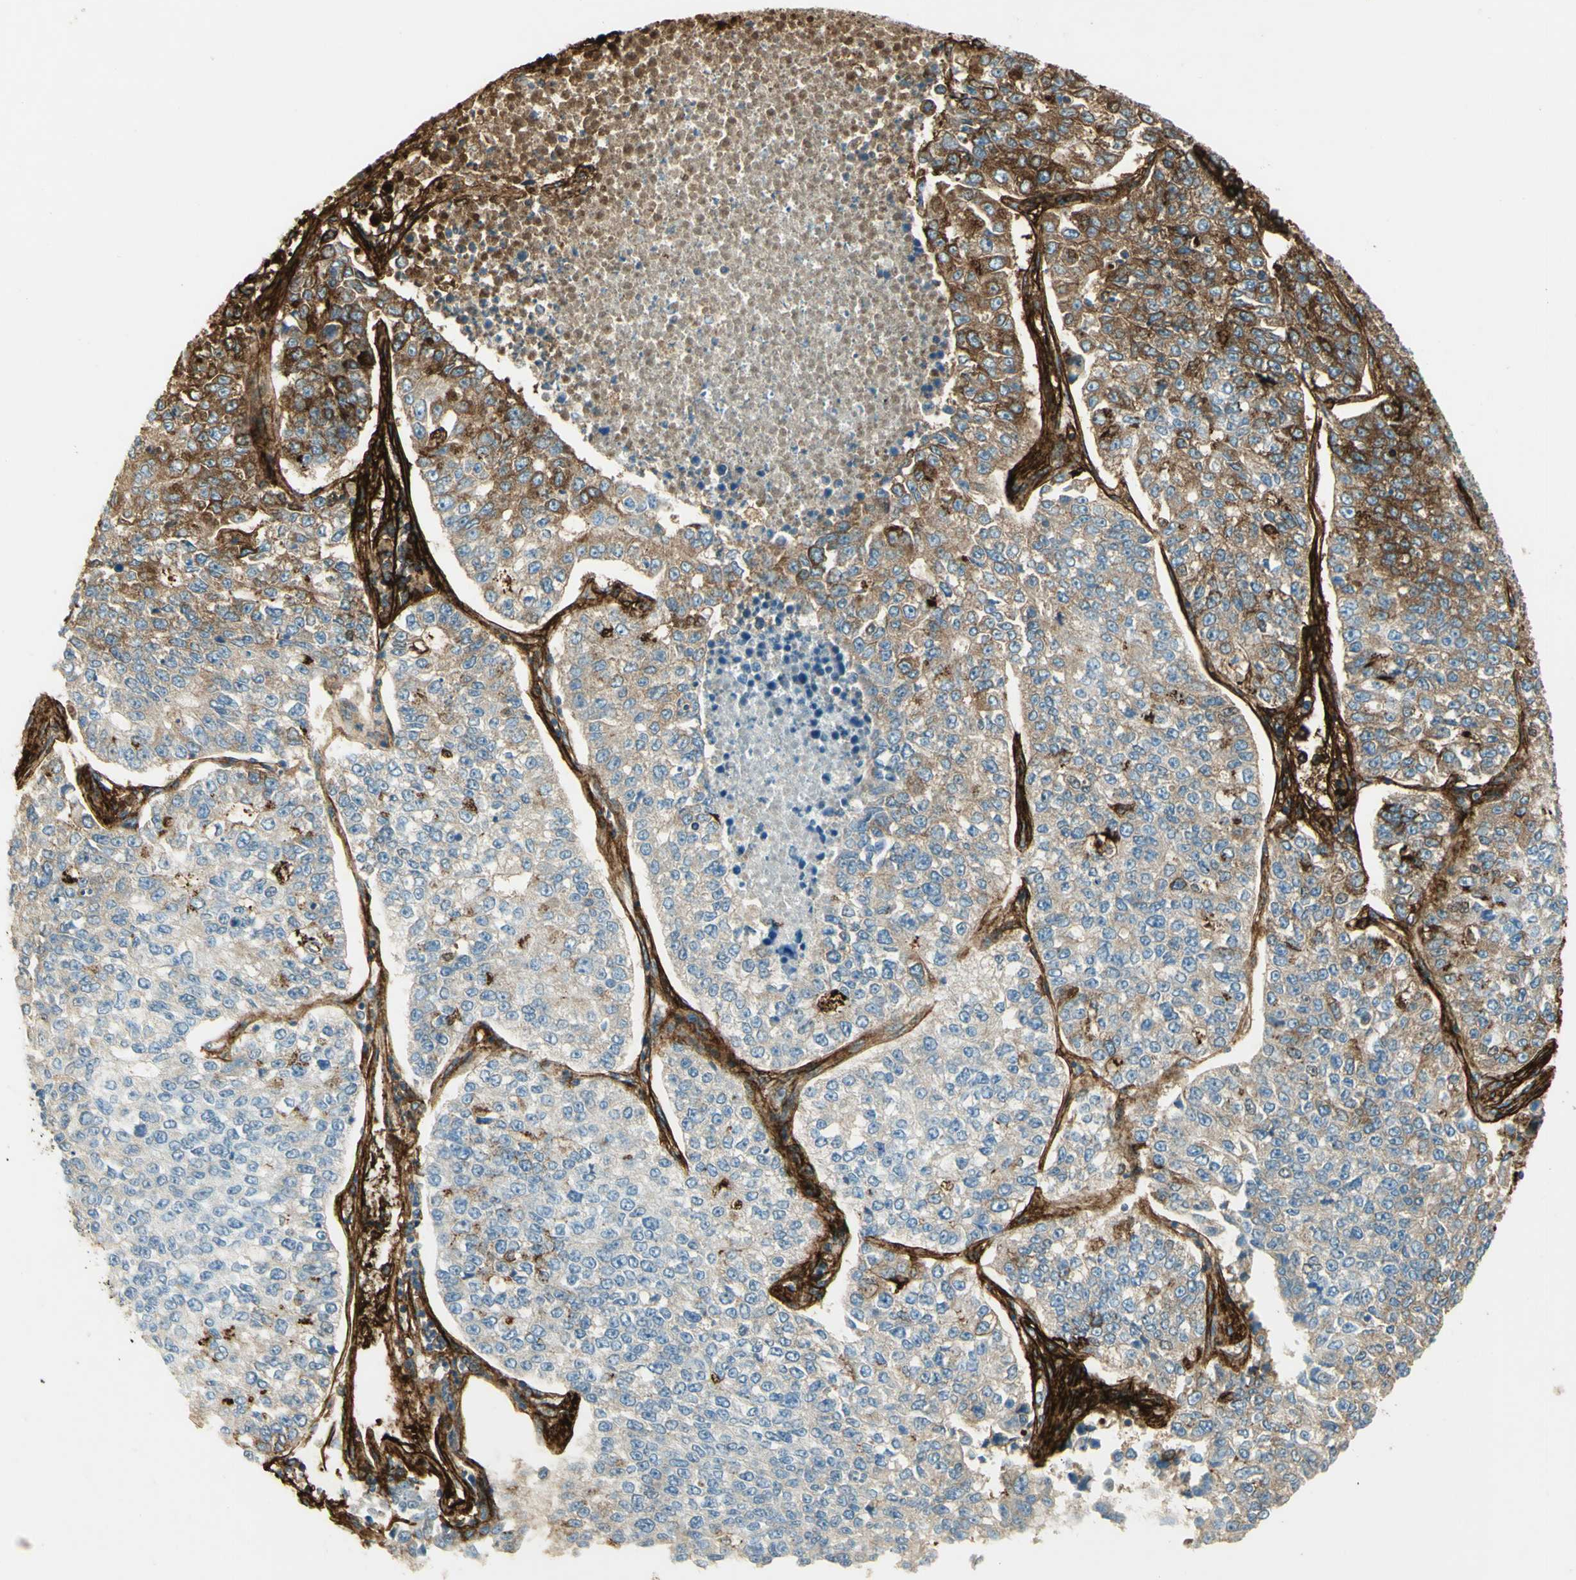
{"staining": {"intensity": "strong", "quantity": "<25%", "location": "cytoplasmic/membranous"}, "tissue": "lung cancer", "cell_type": "Tumor cells", "image_type": "cancer", "snomed": [{"axis": "morphology", "description": "Adenocarcinoma, NOS"}, {"axis": "topography", "description": "Lung"}], "caption": "A brown stain labels strong cytoplasmic/membranous staining of a protein in adenocarcinoma (lung) tumor cells.", "gene": "TNN", "patient": {"sex": "male", "age": 49}}